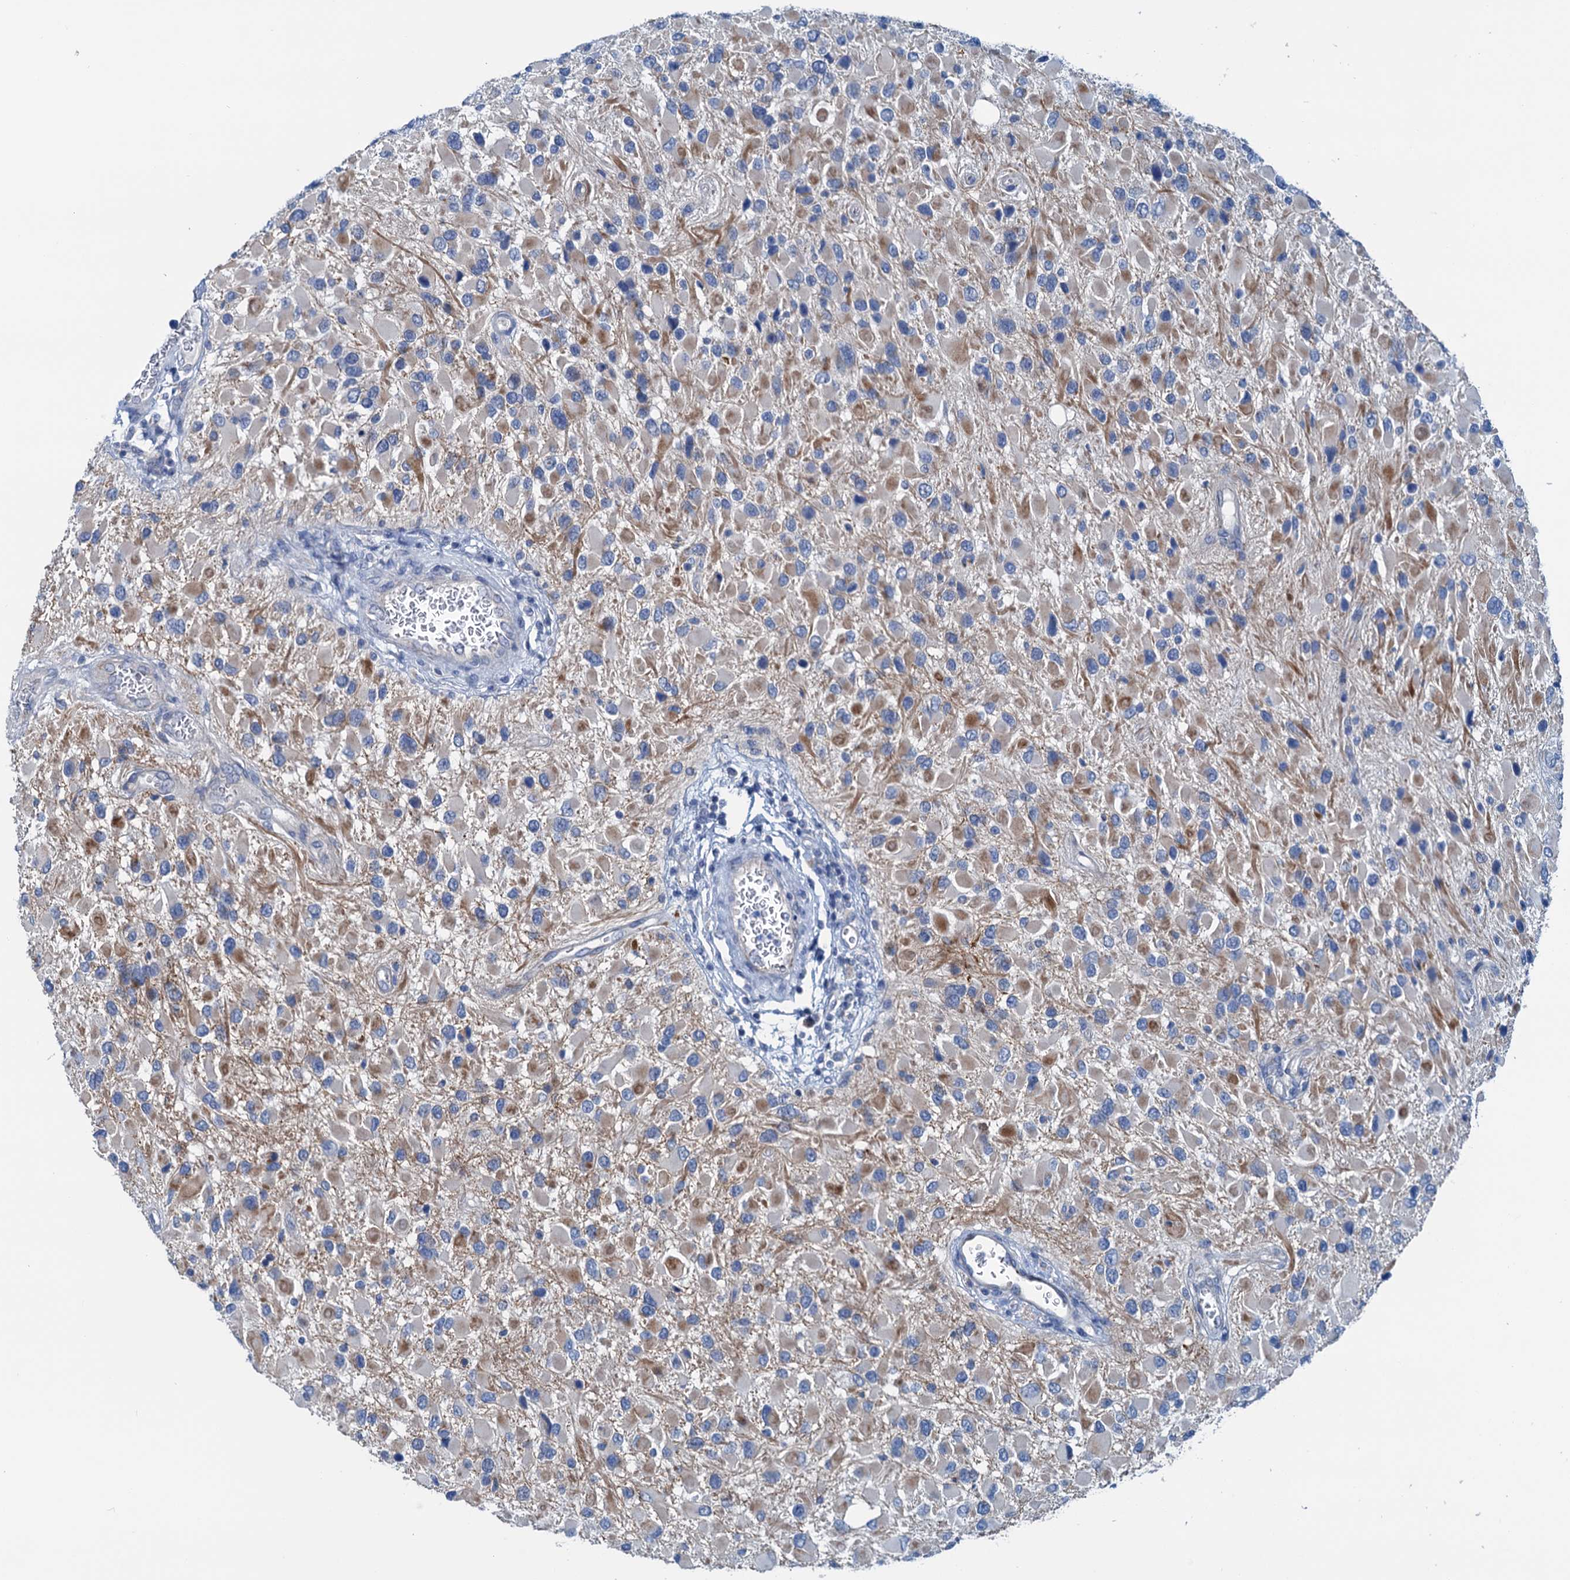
{"staining": {"intensity": "negative", "quantity": "none", "location": "none"}, "tissue": "glioma", "cell_type": "Tumor cells", "image_type": "cancer", "snomed": [{"axis": "morphology", "description": "Glioma, malignant, High grade"}, {"axis": "topography", "description": "Brain"}], "caption": "Image shows no significant protein expression in tumor cells of high-grade glioma (malignant).", "gene": "ELAC1", "patient": {"sex": "male", "age": 53}}